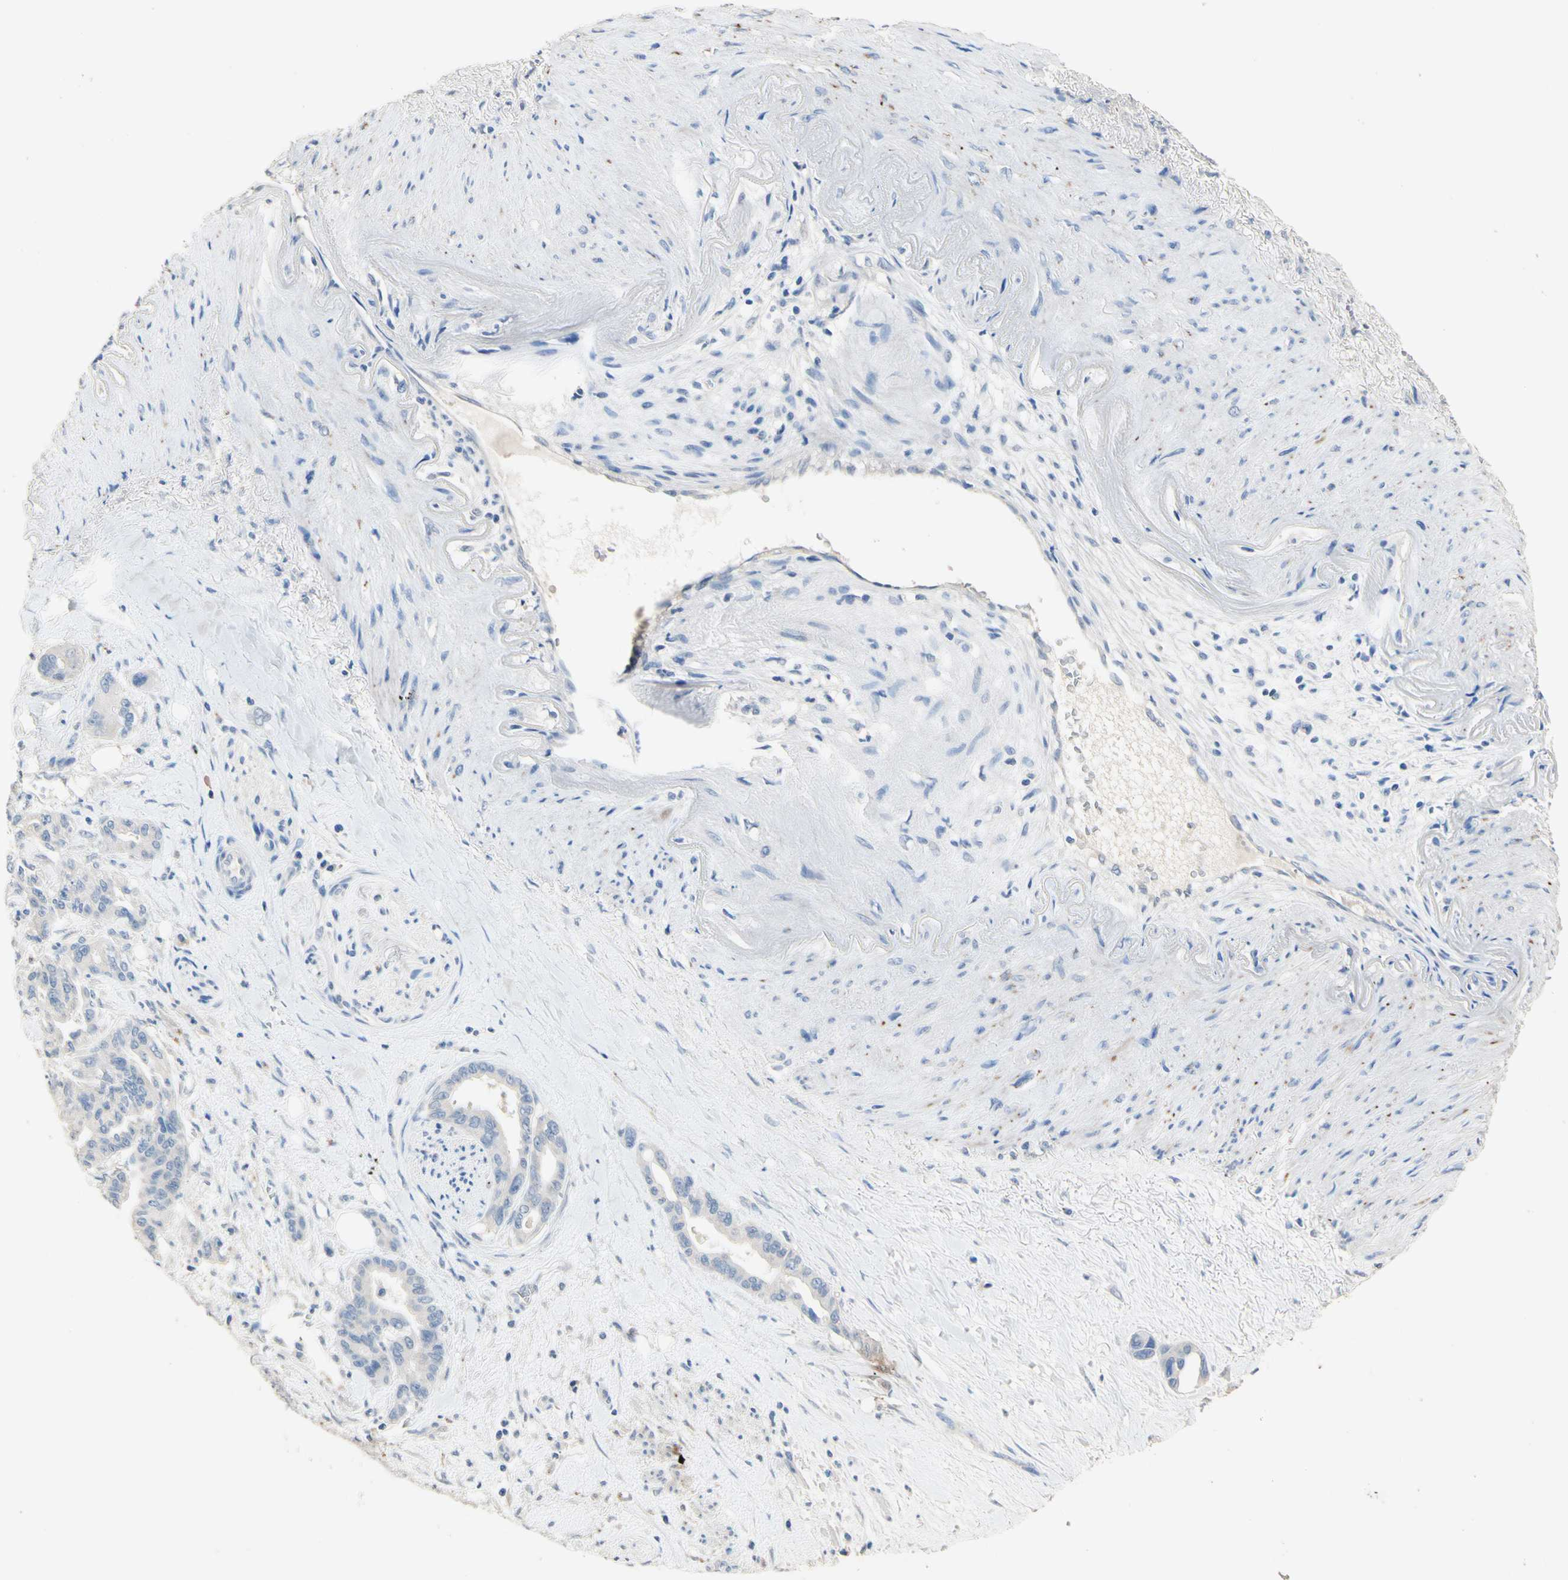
{"staining": {"intensity": "negative", "quantity": "none", "location": "none"}, "tissue": "pancreatic cancer", "cell_type": "Tumor cells", "image_type": "cancer", "snomed": [{"axis": "morphology", "description": "Adenocarcinoma, NOS"}, {"axis": "topography", "description": "Pancreas"}], "caption": "This is an immunohistochemistry histopathology image of human pancreatic adenocarcinoma. There is no staining in tumor cells.", "gene": "CDON", "patient": {"sex": "male", "age": 70}}